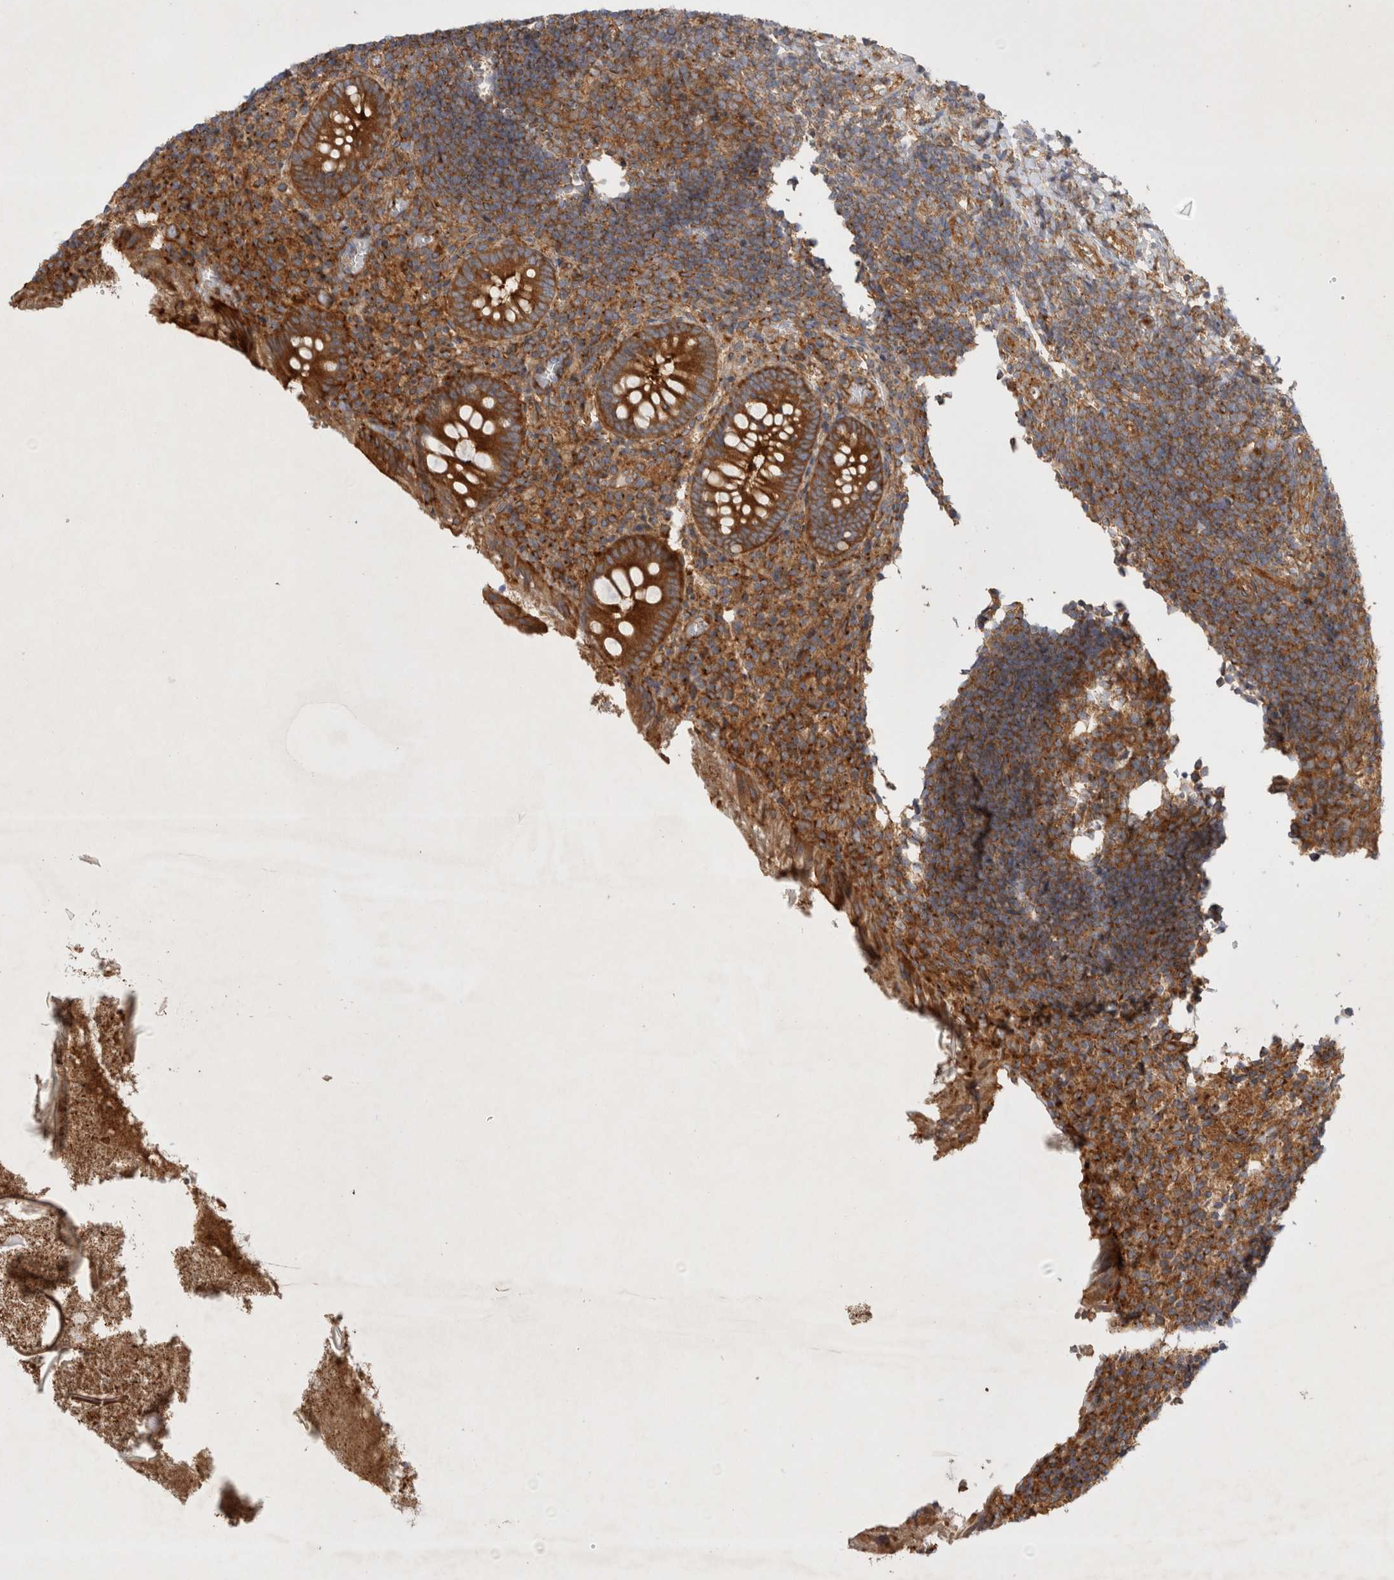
{"staining": {"intensity": "strong", "quantity": ">75%", "location": "cytoplasmic/membranous"}, "tissue": "appendix", "cell_type": "Glandular cells", "image_type": "normal", "snomed": [{"axis": "morphology", "description": "Normal tissue, NOS"}, {"axis": "topography", "description": "Appendix"}], "caption": "DAB immunohistochemical staining of normal appendix shows strong cytoplasmic/membranous protein staining in about >75% of glandular cells.", "gene": "GPR150", "patient": {"sex": "female", "age": 17}}